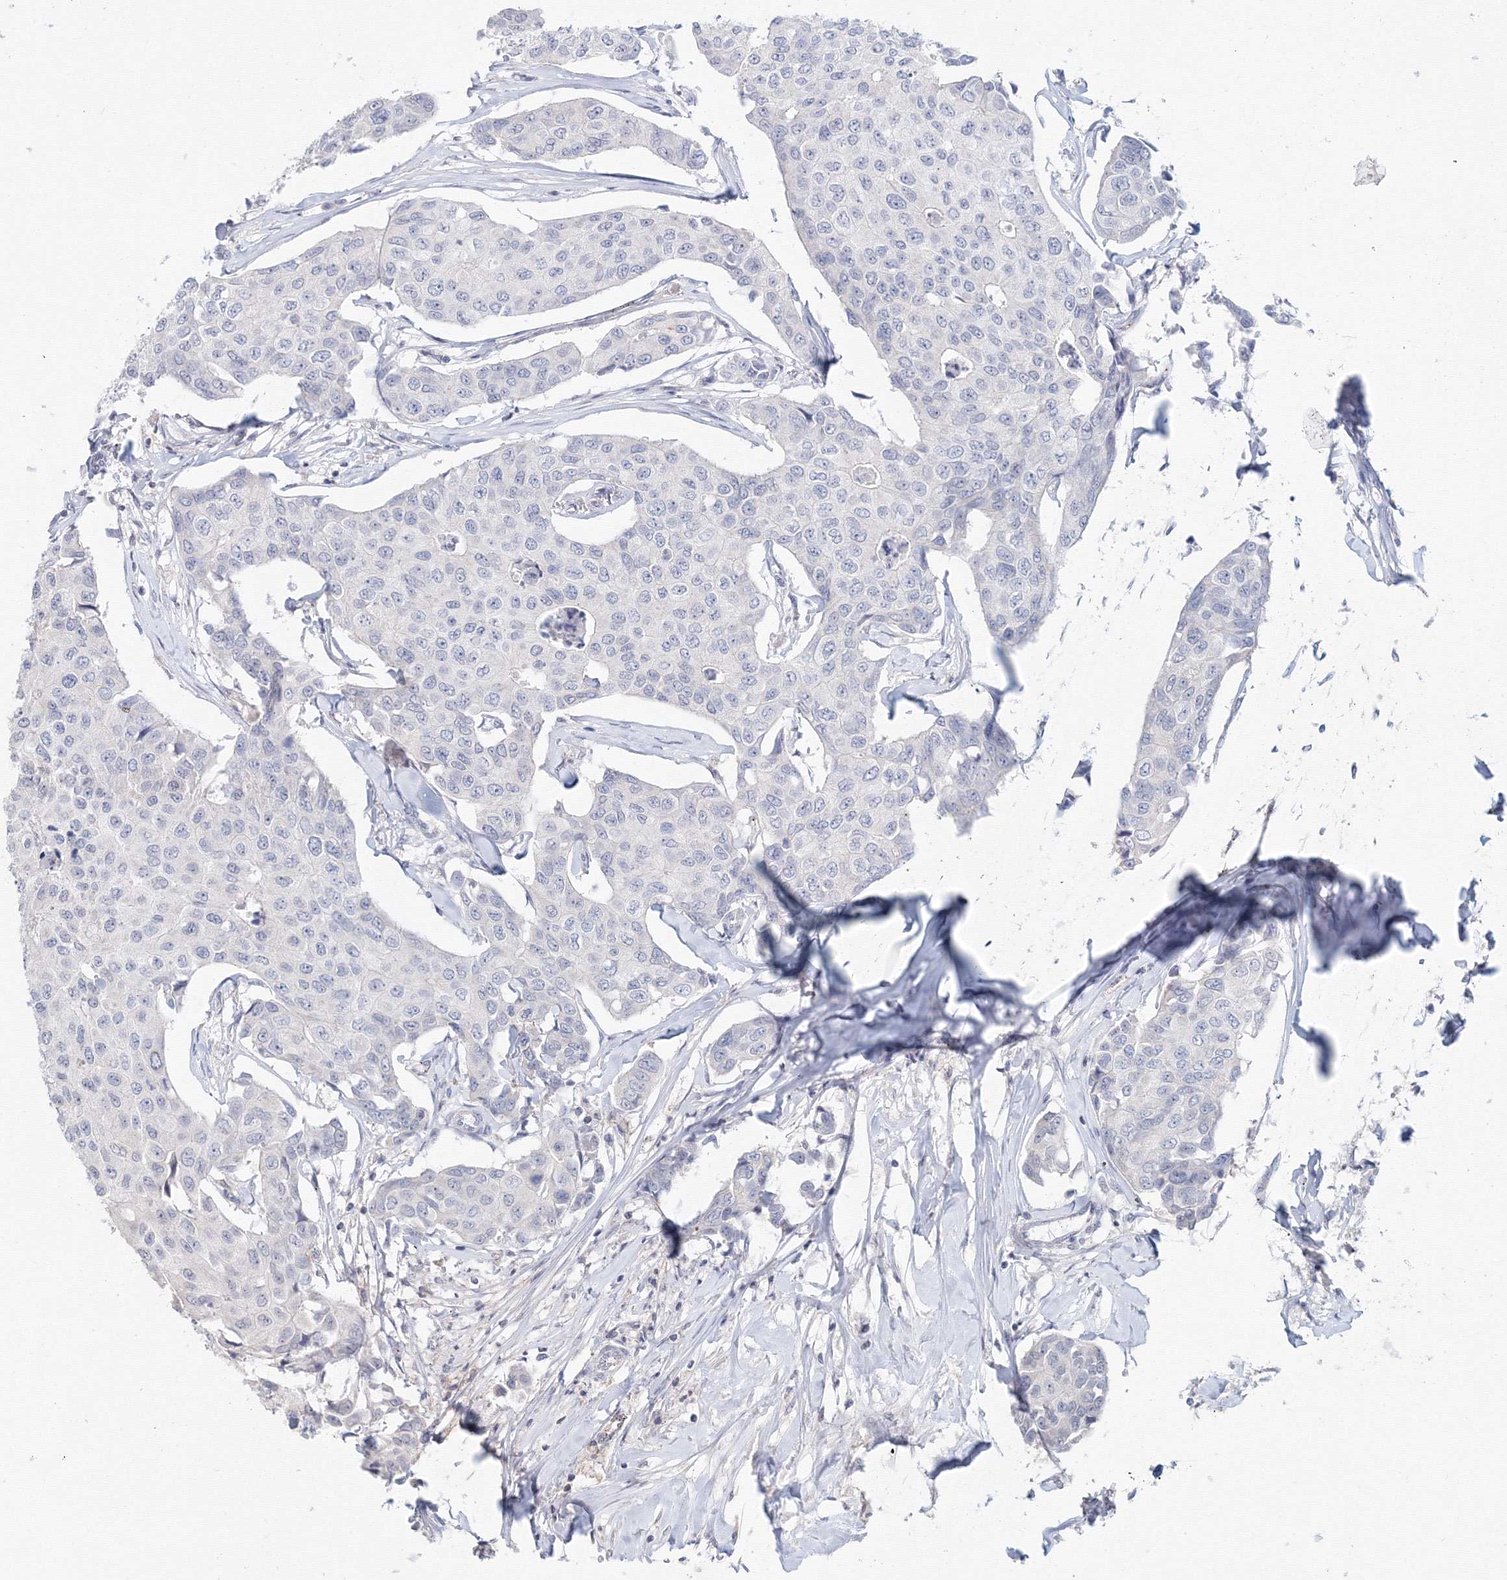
{"staining": {"intensity": "negative", "quantity": "none", "location": "none"}, "tissue": "breast cancer", "cell_type": "Tumor cells", "image_type": "cancer", "snomed": [{"axis": "morphology", "description": "Duct carcinoma"}, {"axis": "topography", "description": "Breast"}], "caption": "Intraductal carcinoma (breast) stained for a protein using IHC demonstrates no staining tumor cells.", "gene": "SLC7A7", "patient": {"sex": "female", "age": 80}}